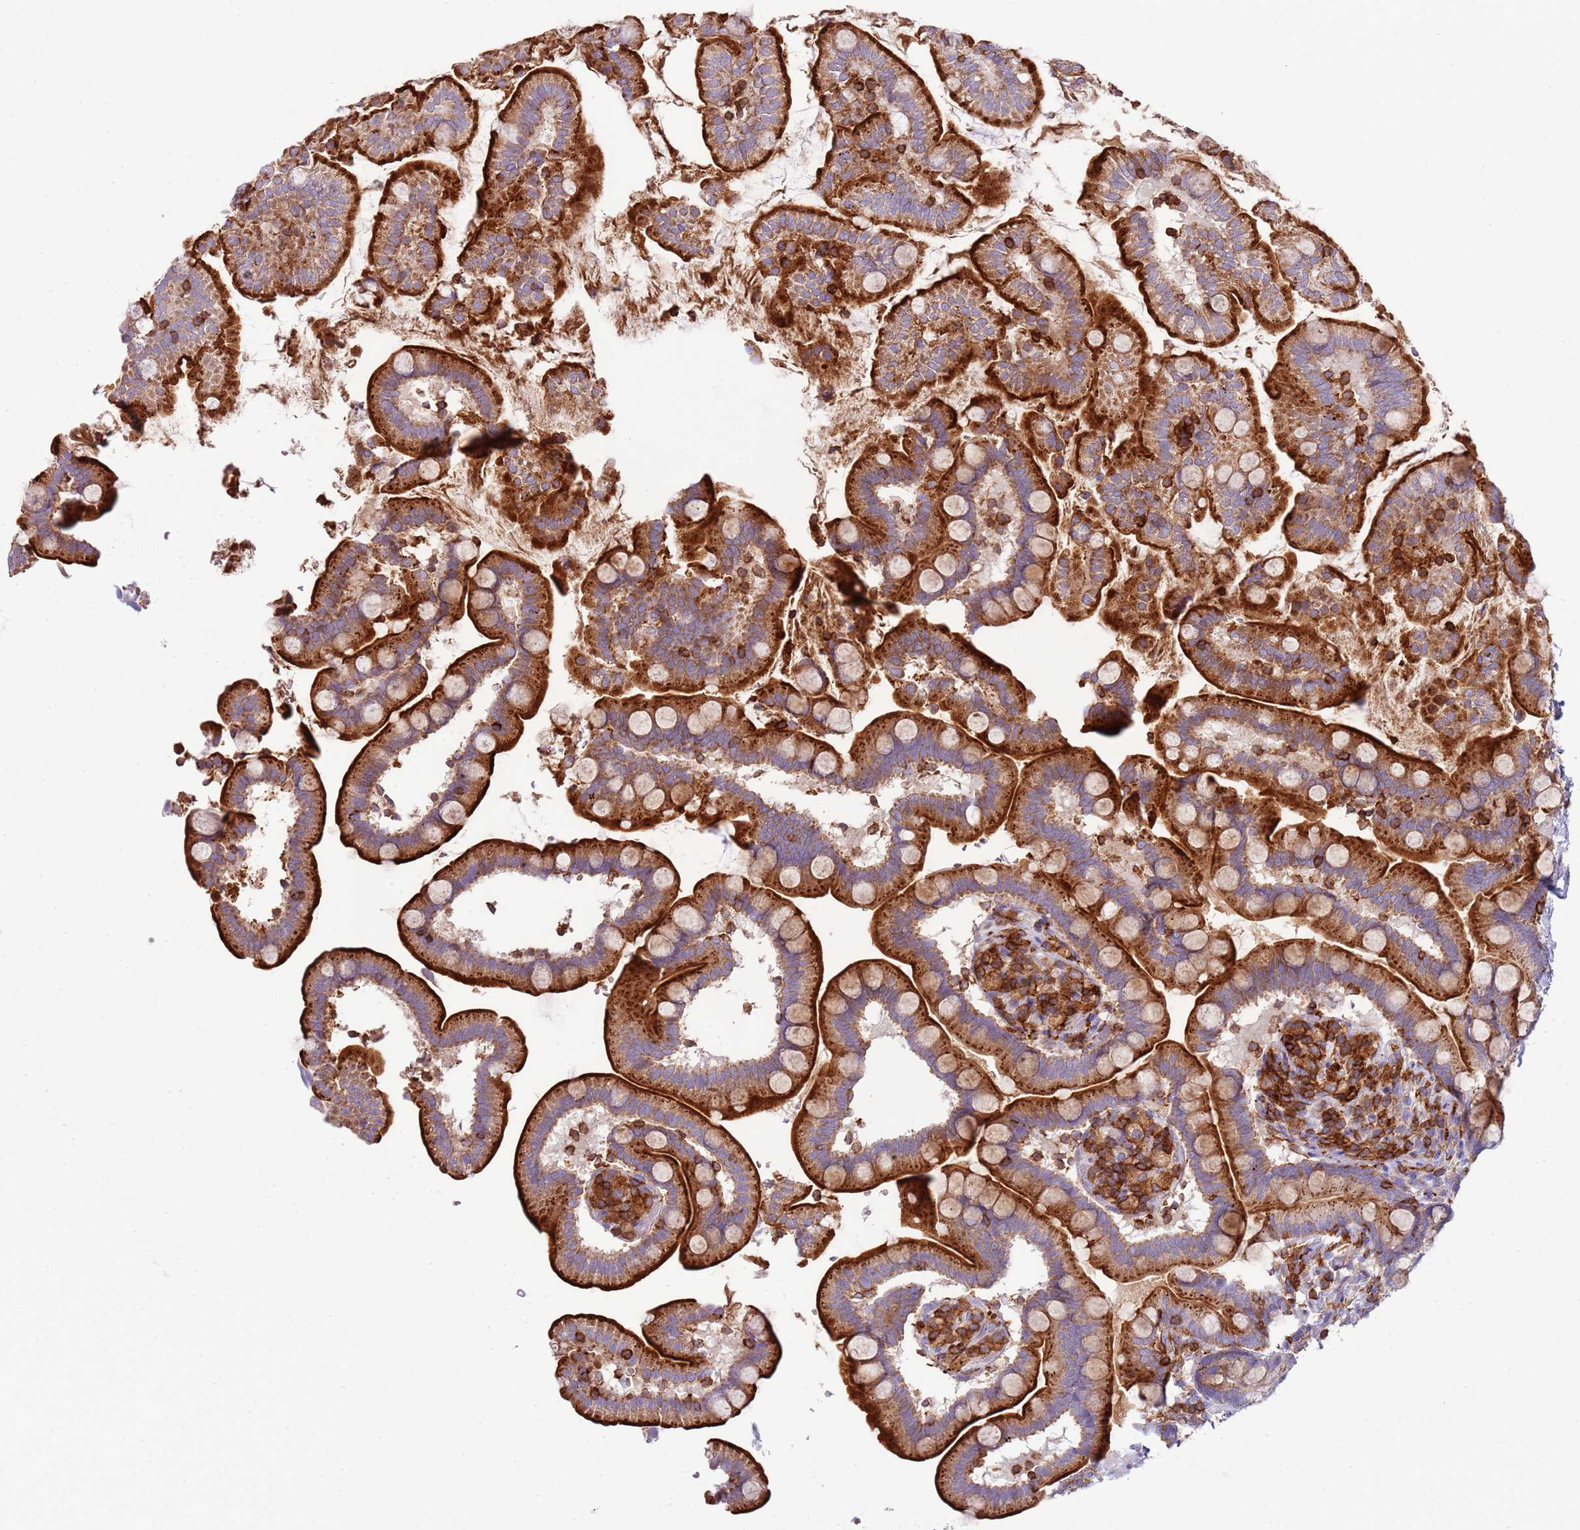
{"staining": {"intensity": "strong", "quantity": ">75%", "location": "cytoplasmic/membranous"}, "tissue": "small intestine", "cell_type": "Glandular cells", "image_type": "normal", "snomed": [{"axis": "morphology", "description": "Normal tissue, NOS"}, {"axis": "topography", "description": "Small intestine"}], "caption": "Strong cytoplasmic/membranous expression for a protein is present in about >75% of glandular cells of benign small intestine using immunohistochemistry (IHC).", "gene": "TTPAL", "patient": {"sex": "female", "age": 64}}